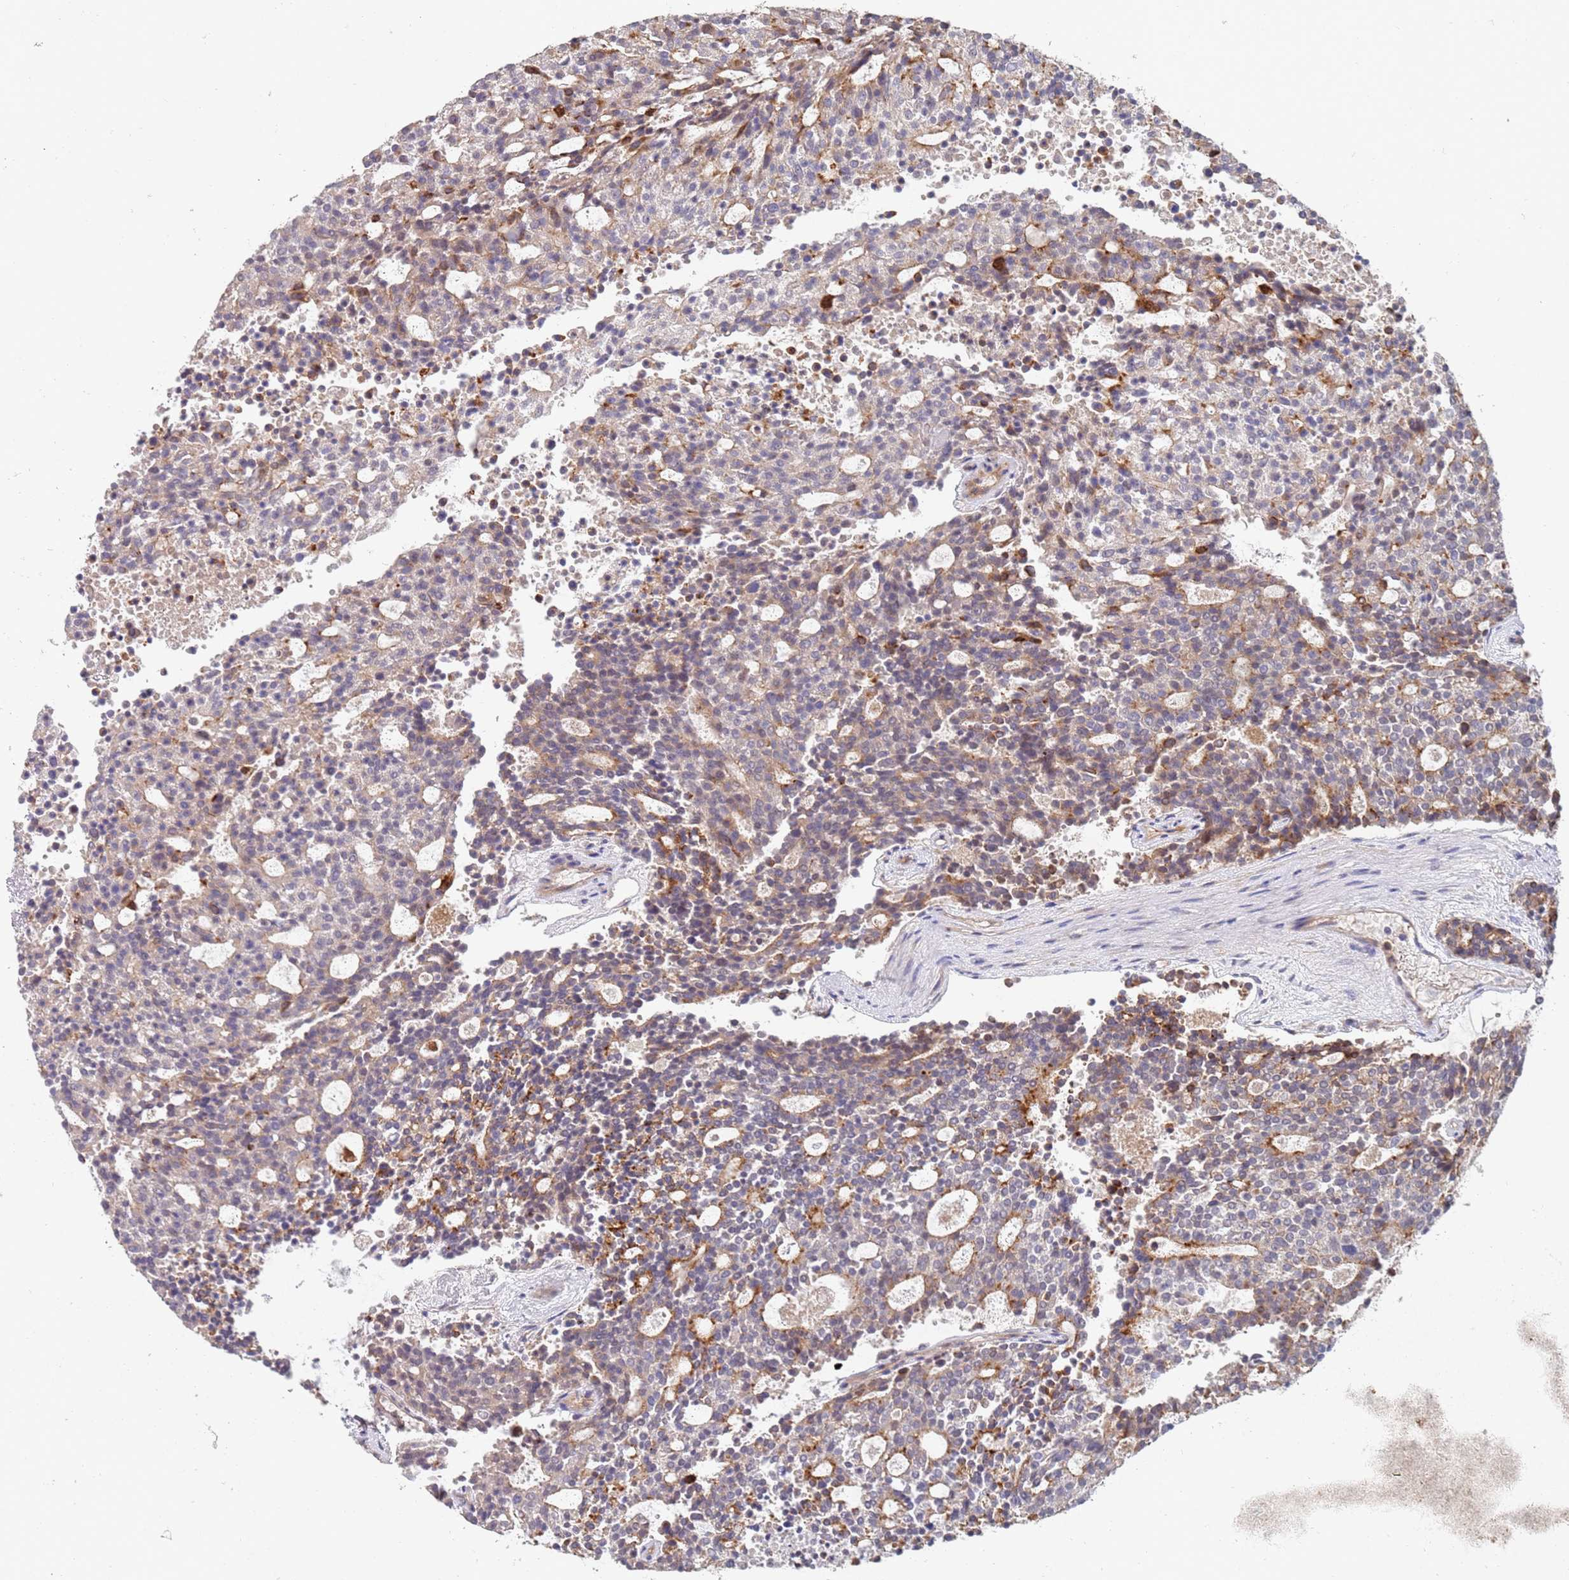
{"staining": {"intensity": "moderate", "quantity": "<25%", "location": "cytoplasmic/membranous"}, "tissue": "carcinoid", "cell_type": "Tumor cells", "image_type": "cancer", "snomed": [{"axis": "morphology", "description": "Carcinoid, malignant, NOS"}, {"axis": "topography", "description": "Pancreas"}], "caption": "Immunohistochemistry (IHC) (DAB) staining of human carcinoid shows moderate cytoplasmic/membranous protein expression in approximately <25% of tumor cells. (brown staining indicates protein expression, while blue staining denotes nuclei).", "gene": "ABCB6", "patient": {"sex": "female", "age": 54}}